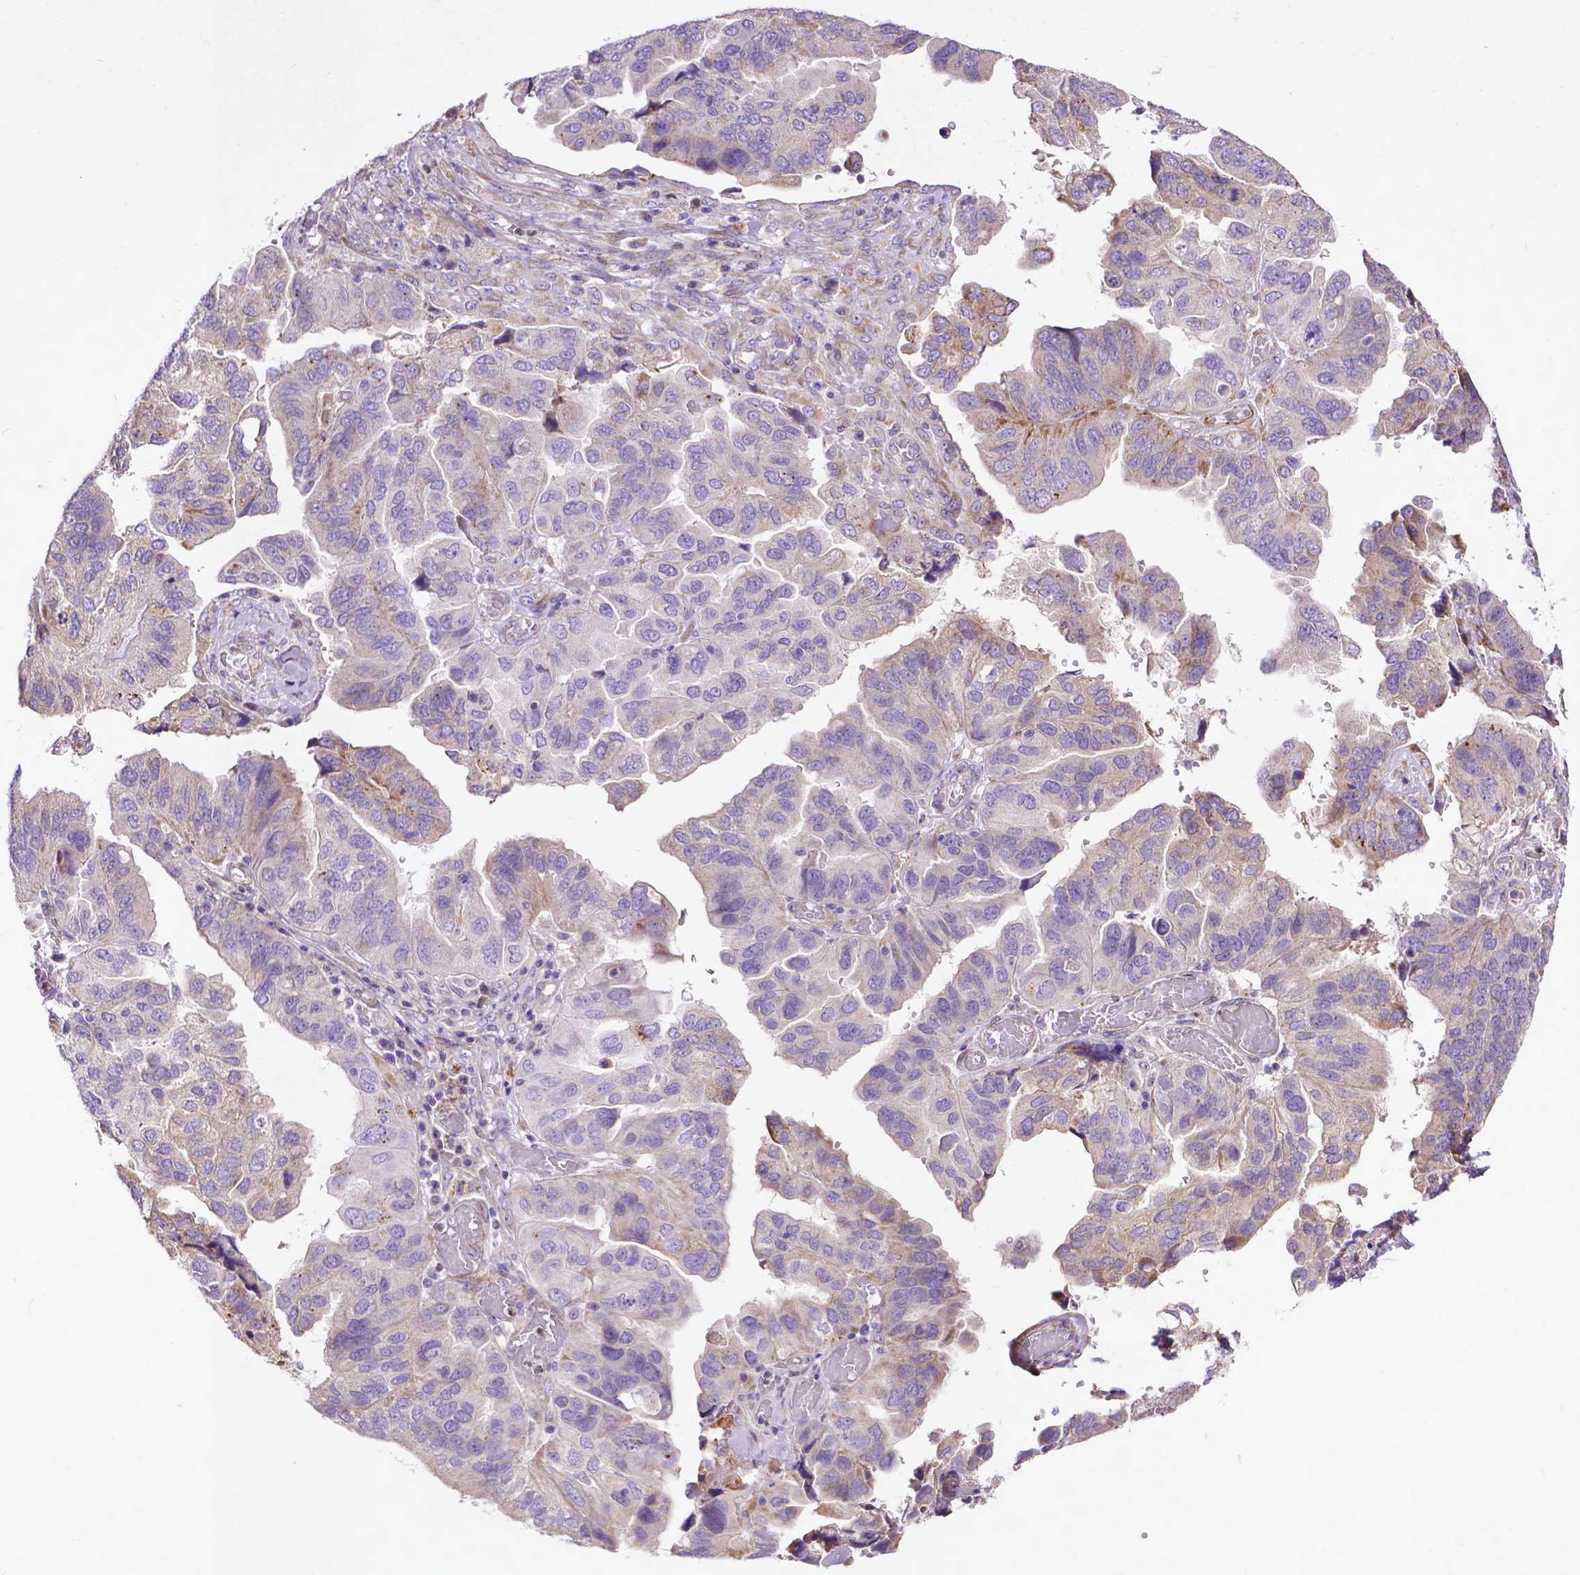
{"staining": {"intensity": "weak", "quantity": "<25%", "location": "cytoplasmic/membranous"}, "tissue": "ovarian cancer", "cell_type": "Tumor cells", "image_type": "cancer", "snomed": [{"axis": "morphology", "description": "Cystadenocarcinoma, serous, NOS"}, {"axis": "topography", "description": "Ovary"}], "caption": "Ovarian serous cystadenocarcinoma was stained to show a protein in brown. There is no significant expression in tumor cells.", "gene": "THEGL", "patient": {"sex": "female", "age": 79}}